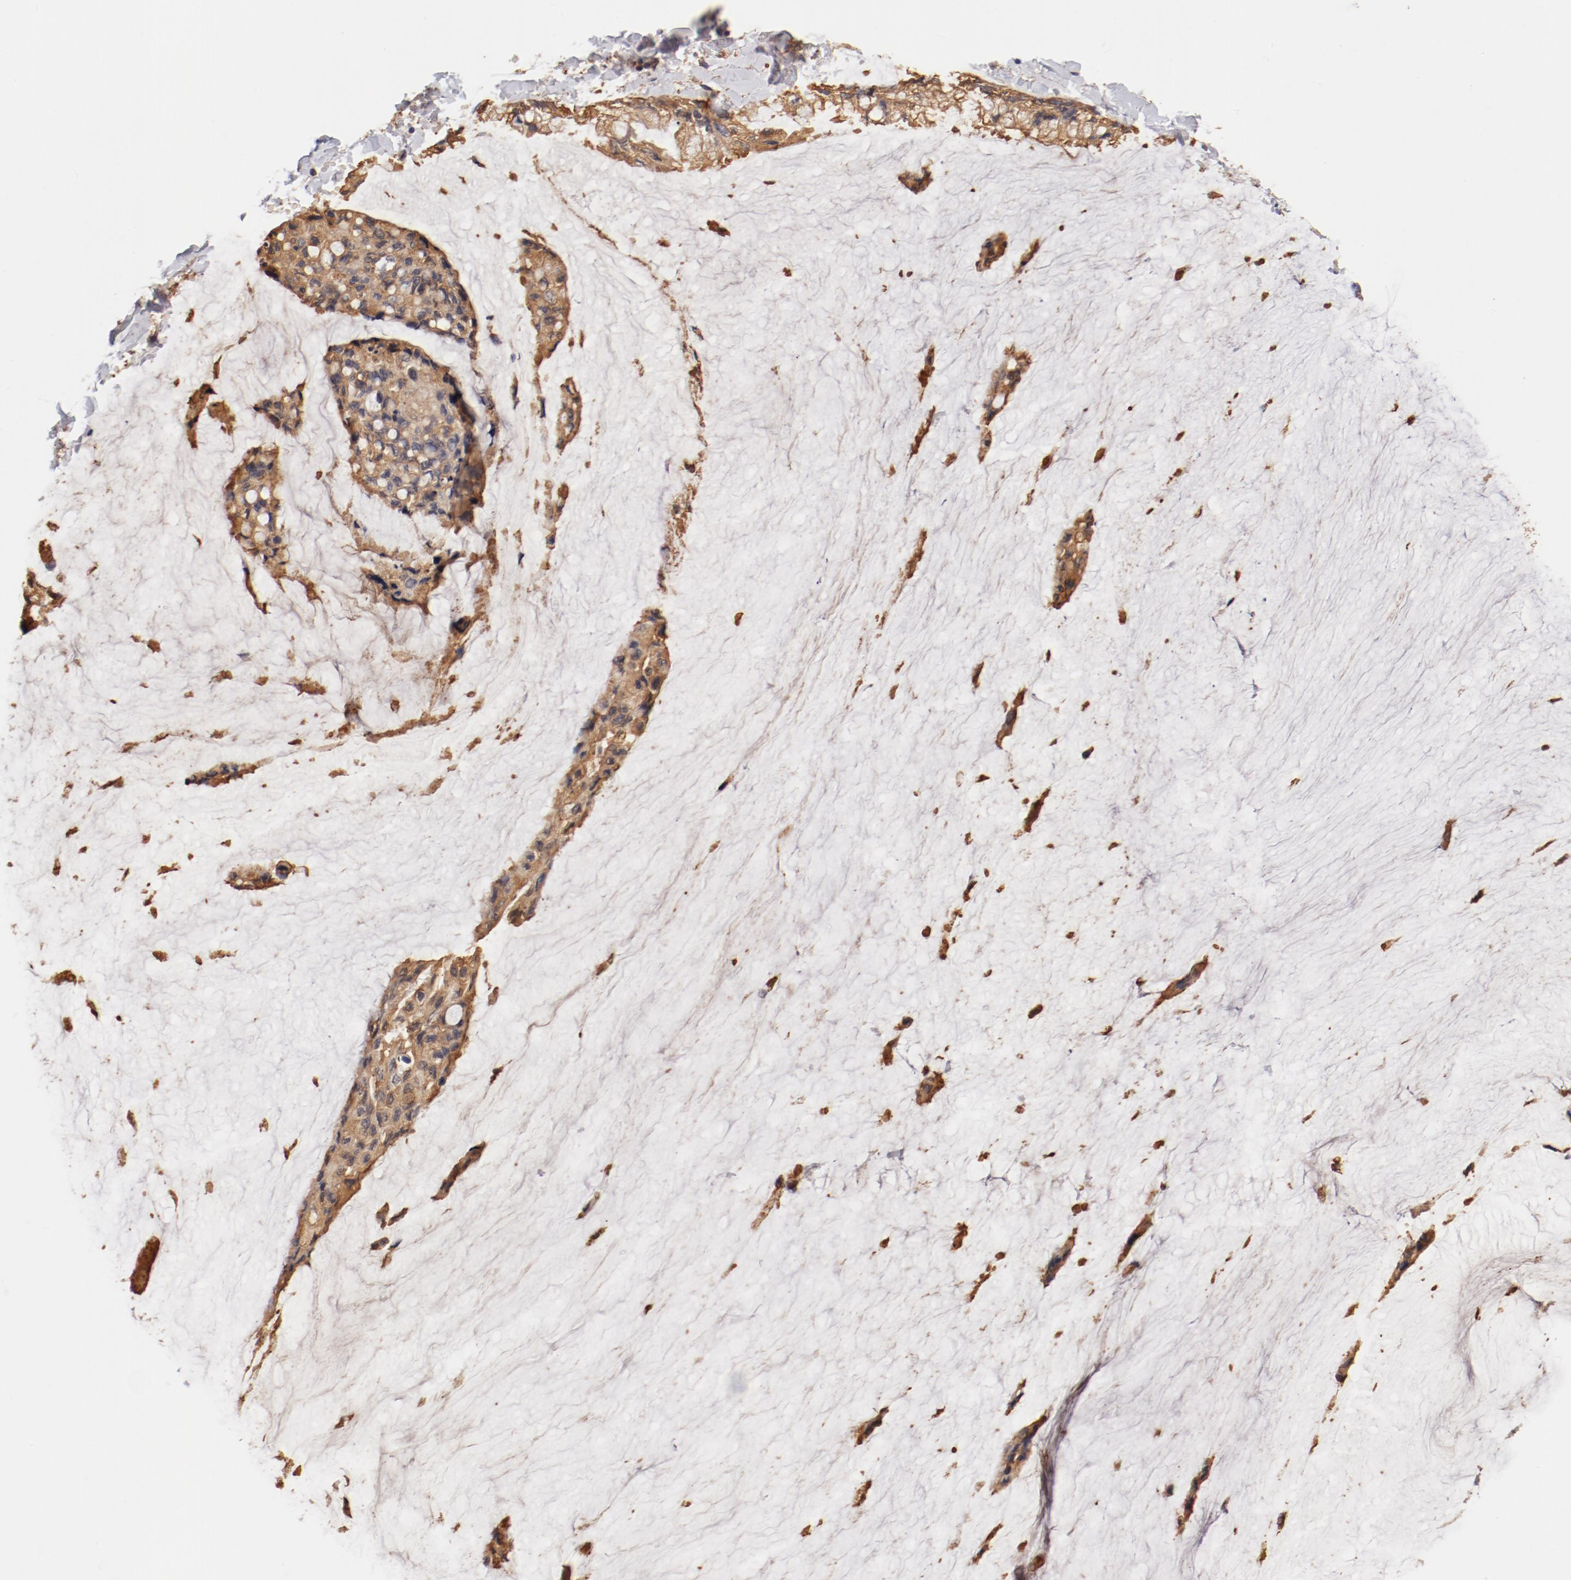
{"staining": {"intensity": "moderate", "quantity": ">75%", "location": "cytoplasmic/membranous"}, "tissue": "ovarian cancer", "cell_type": "Tumor cells", "image_type": "cancer", "snomed": [{"axis": "morphology", "description": "Cystadenocarcinoma, mucinous, NOS"}, {"axis": "topography", "description": "Ovary"}], "caption": "Protein staining exhibits moderate cytoplasmic/membranous staining in about >75% of tumor cells in ovarian cancer (mucinous cystadenocarcinoma). (DAB = brown stain, brightfield microscopy at high magnification).", "gene": "FCMR", "patient": {"sex": "female", "age": 39}}